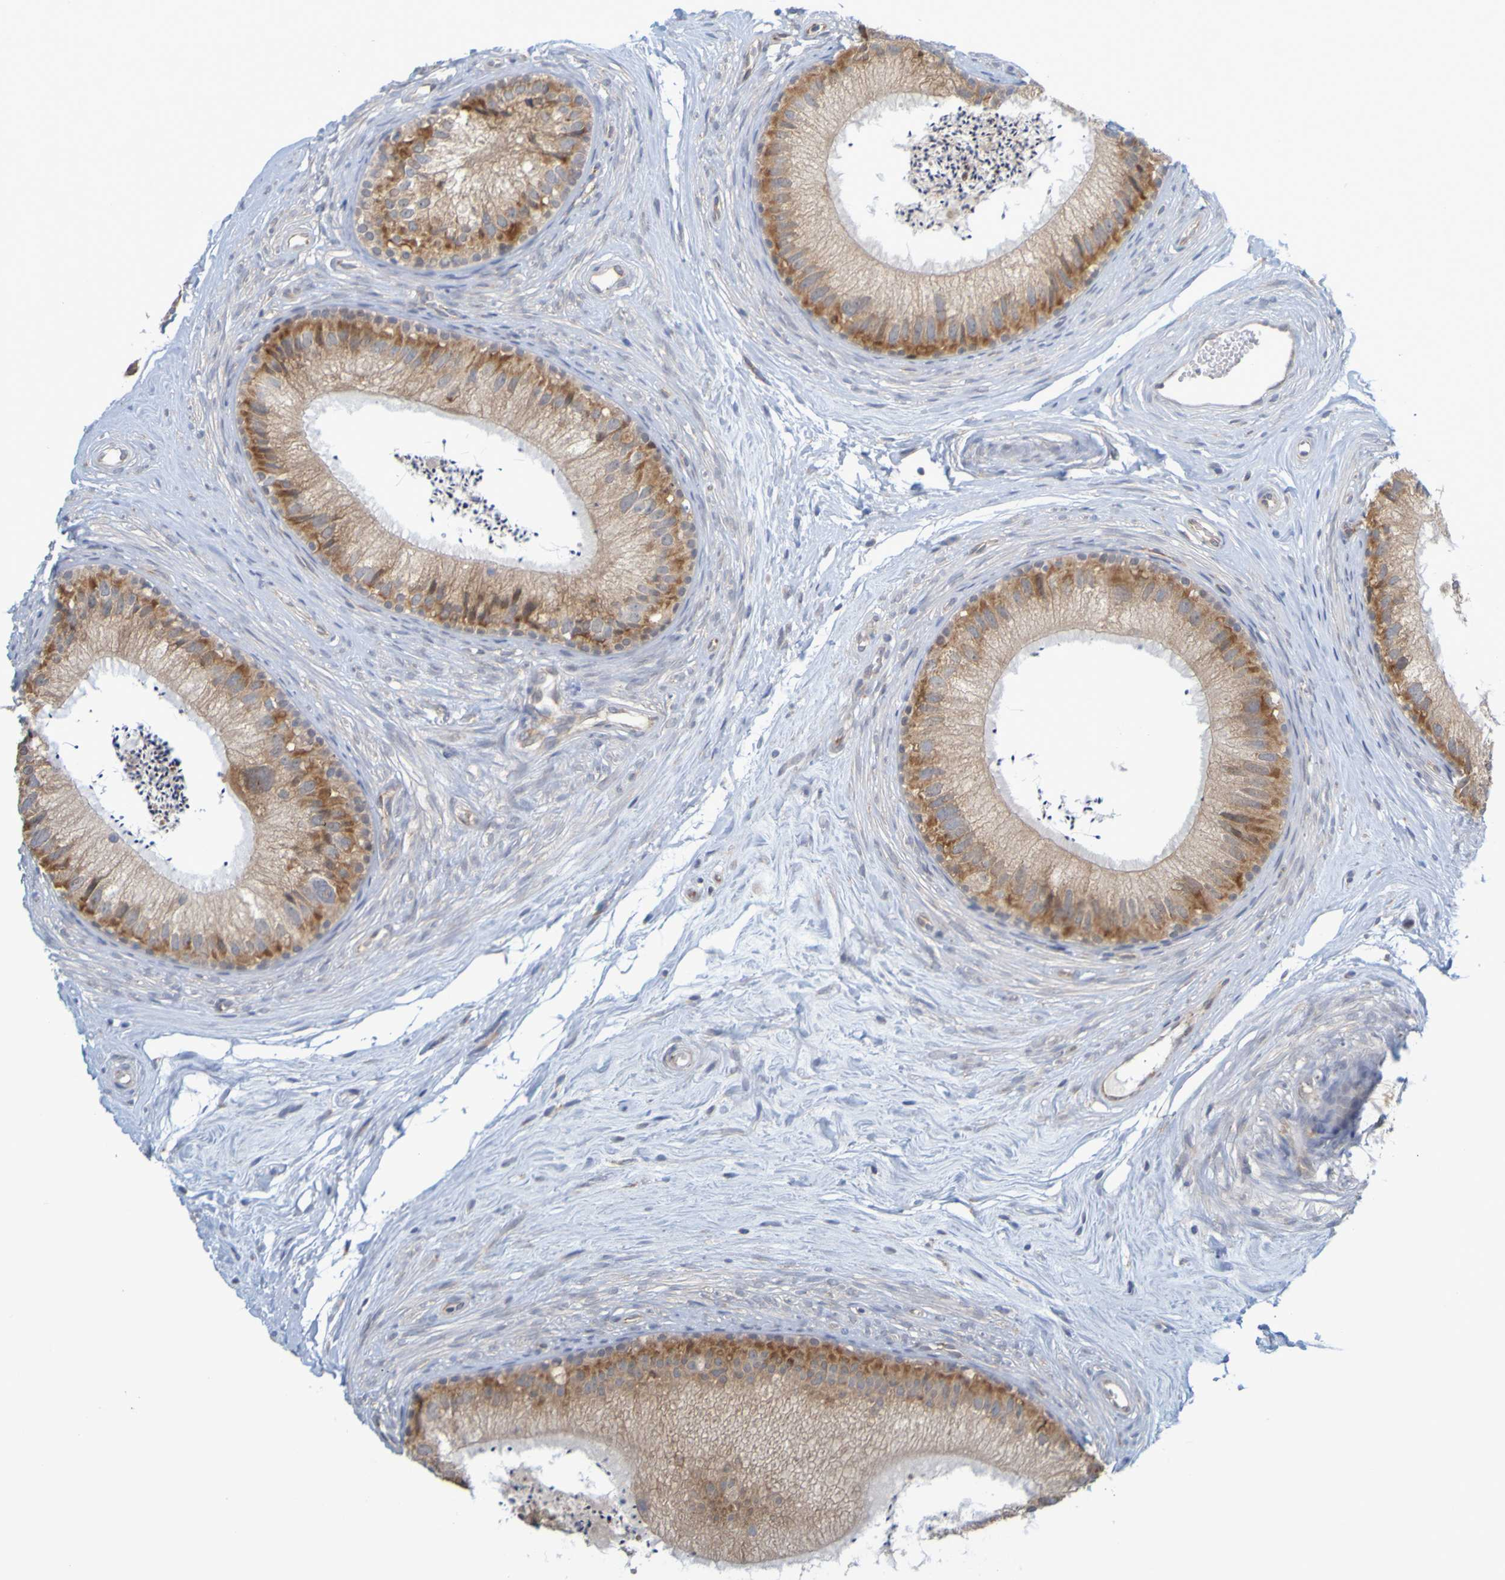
{"staining": {"intensity": "moderate", "quantity": ">75%", "location": "cytoplasmic/membranous"}, "tissue": "epididymis", "cell_type": "Glandular cells", "image_type": "normal", "snomed": [{"axis": "morphology", "description": "Normal tissue, NOS"}, {"axis": "topography", "description": "Epididymis"}], "caption": "Immunohistochemistry micrograph of normal human epididymis stained for a protein (brown), which displays medium levels of moderate cytoplasmic/membranous staining in about >75% of glandular cells.", "gene": "MOGS", "patient": {"sex": "male", "age": 56}}